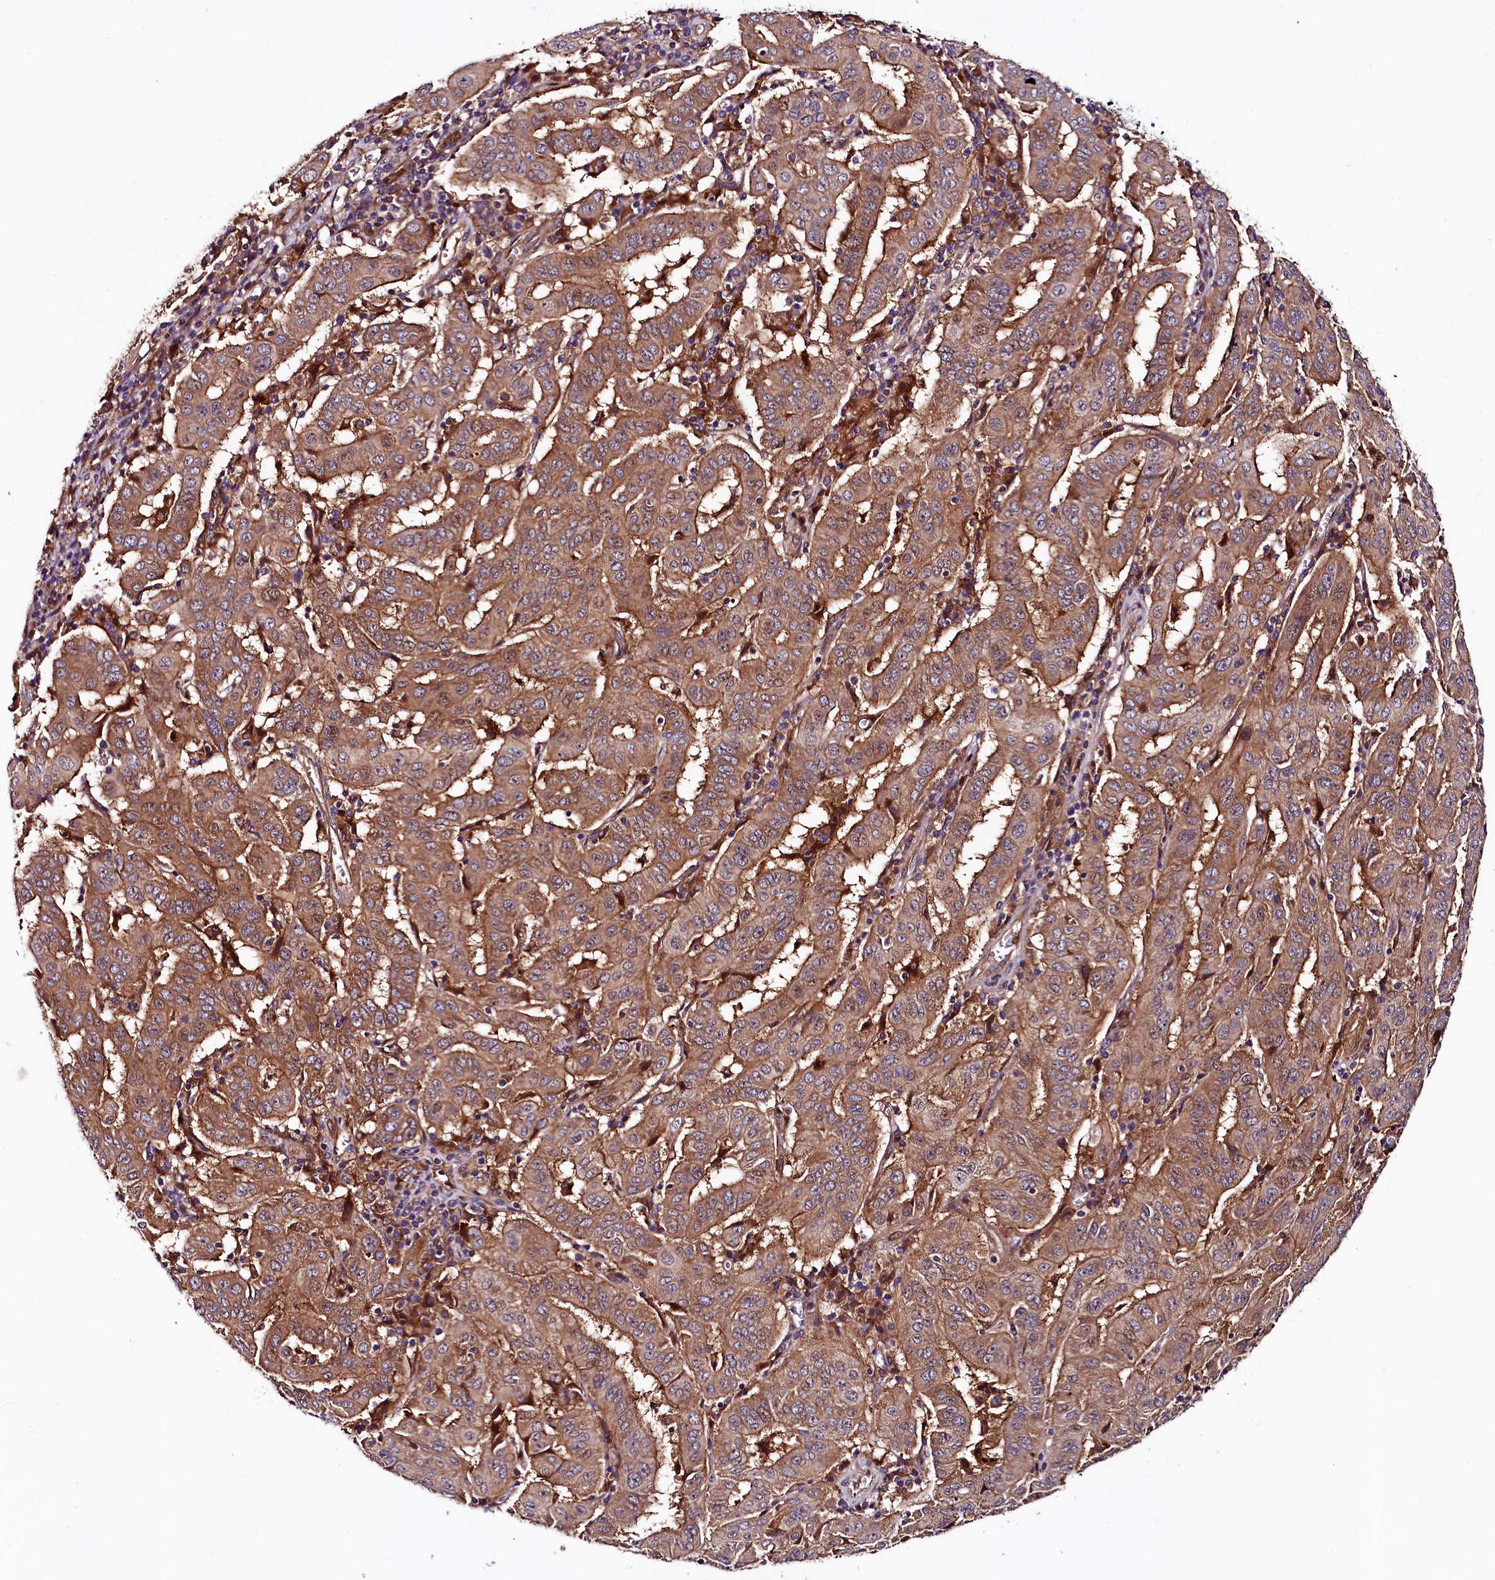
{"staining": {"intensity": "moderate", "quantity": ">75%", "location": "cytoplasmic/membranous"}, "tissue": "pancreatic cancer", "cell_type": "Tumor cells", "image_type": "cancer", "snomed": [{"axis": "morphology", "description": "Adenocarcinoma, NOS"}, {"axis": "topography", "description": "Pancreas"}], "caption": "DAB (3,3'-diaminobenzidine) immunohistochemical staining of human pancreatic cancer shows moderate cytoplasmic/membranous protein positivity in approximately >75% of tumor cells.", "gene": "VPS35", "patient": {"sex": "male", "age": 63}}